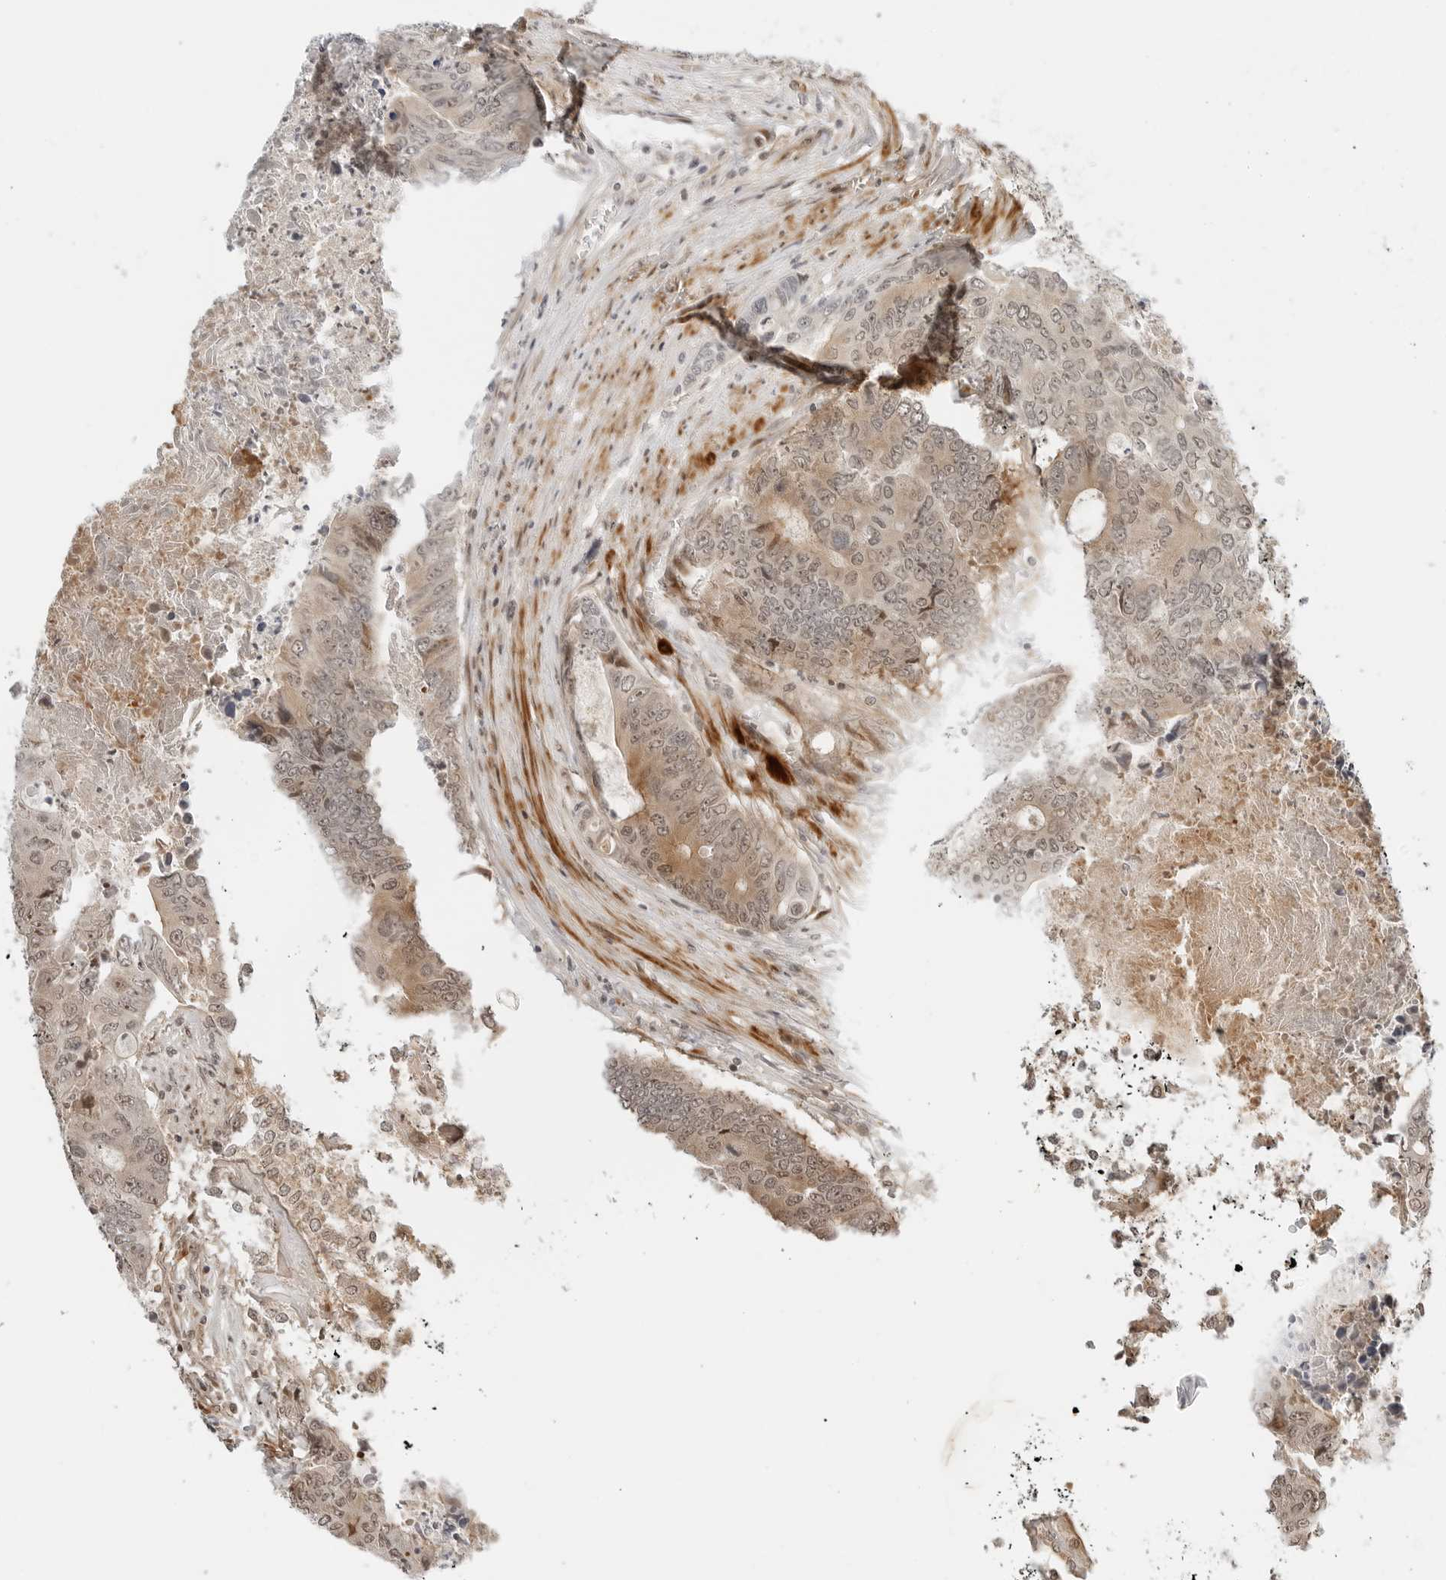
{"staining": {"intensity": "weak", "quantity": ">75%", "location": "cytoplasmic/membranous,nuclear"}, "tissue": "colorectal cancer", "cell_type": "Tumor cells", "image_type": "cancer", "snomed": [{"axis": "morphology", "description": "Adenocarcinoma, NOS"}, {"axis": "topography", "description": "Colon"}], "caption": "Colorectal cancer (adenocarcinoma) tissue reveals weak cytoplasmic/membranous and nuclear positivity in about >75% of tumor cells", "gene": "GEM", "patient": {"sex": "male", "age": 87}}